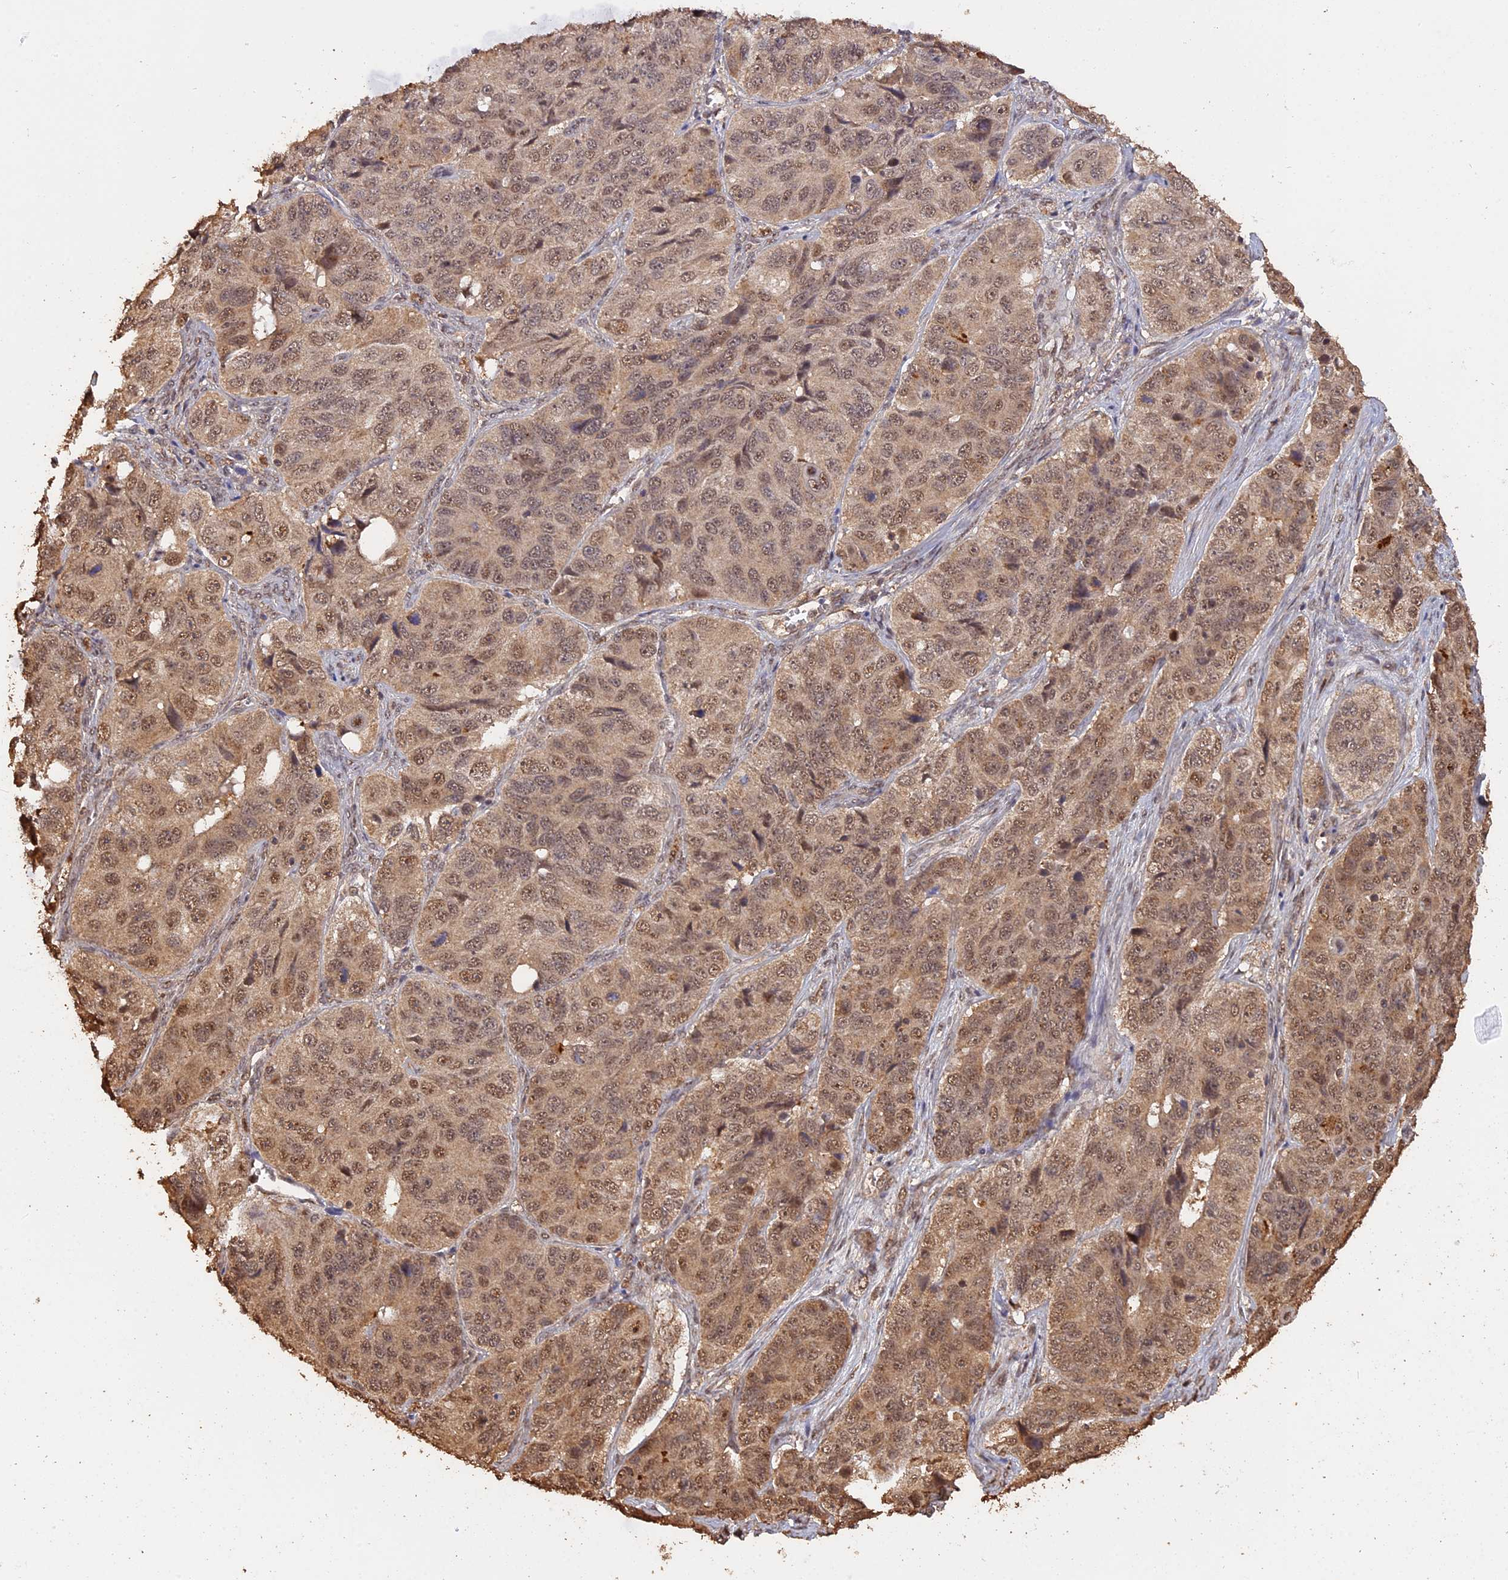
{"staining": {"intensity": "moderate", "quantity": ">75%", "location": "cytoplasmic/membranous,nuclear"}, "tissue": "ovarian cancer", "cell_type": "Tumor cells", "image_type": "cancer", "snomed": [{"axis": "morphology", "description": "Carcinoma, endometroid"}, {"axis": "topography", "description": "Ovary"}], "caption": "Protein expression analysis of ovarian cancer (endometroid carcinoma) shows moderate cytoplasmic/membranous and nuclear positivity in approximately >75% of tumor cells.", "gene": "PSMC6", "patient": {"sex": "female", "age": 51}}